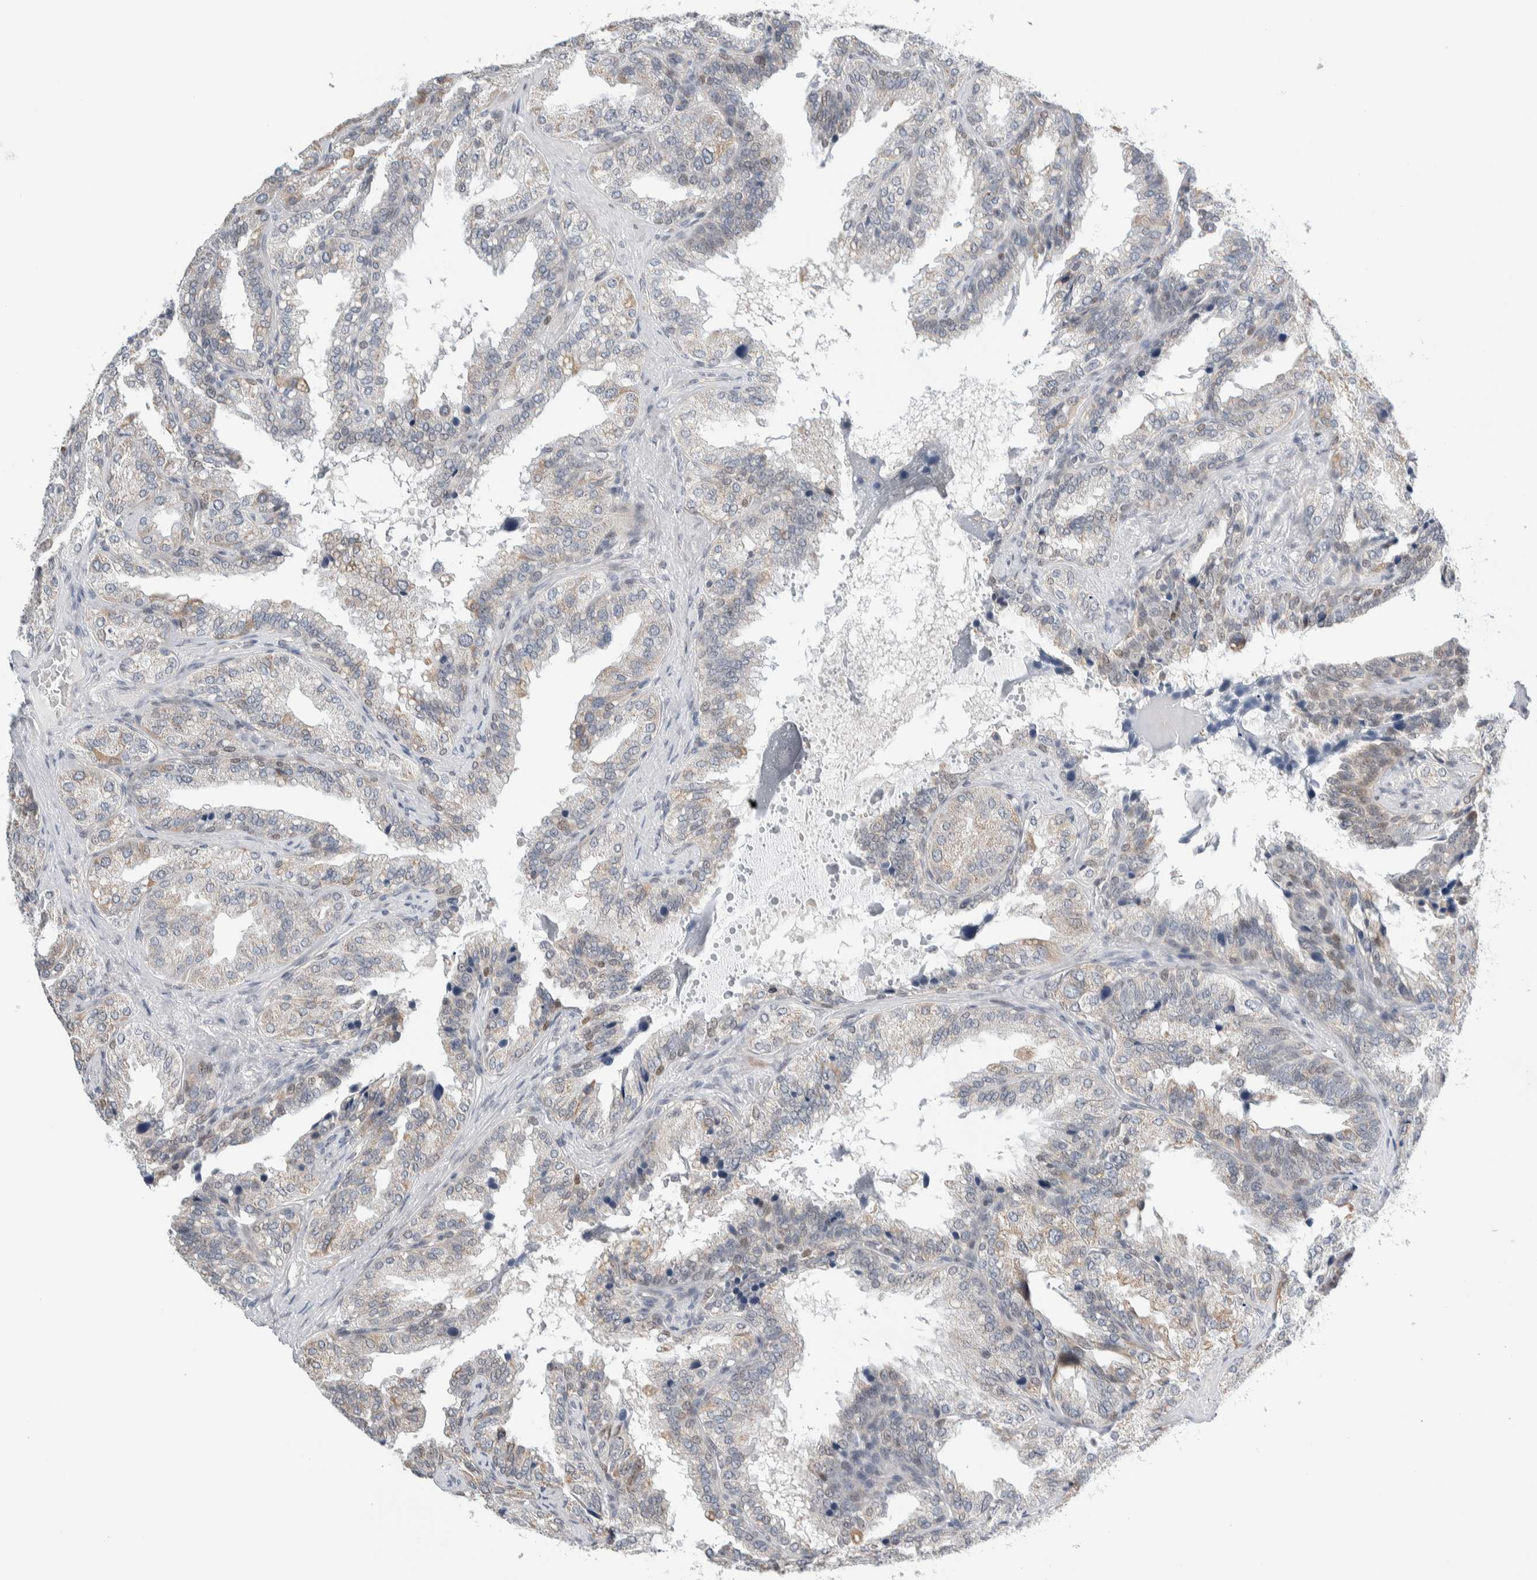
{"staining": {"intensity": "weak", "quantity": "<25%", "location": "cytoplasmic/membranous"}, "tissue": "seminal vesicle", "cell_type": "Glandular cells", "image_type": "normal", "snomed": [{"axis": "morphology", "description": "Normal tissue, NOS"}, {"axis": "topography", "description": "Prostate"}, {"axis": "topography", "description": "Seminal veicle"}], "caption": "High power microscopy histopathology image of an immunohistochemistry (IHC) photomicrograph of benign seminal vesicle, revealing no significant positivity in glandular cells. (Stains: DAB immunohistochemistry with hematoxylin counter stain, Microscopy: brightfield microscopy at high magnification).", "gene": "NEUROD1", "patient": {"sex": "male", "age": 51}}